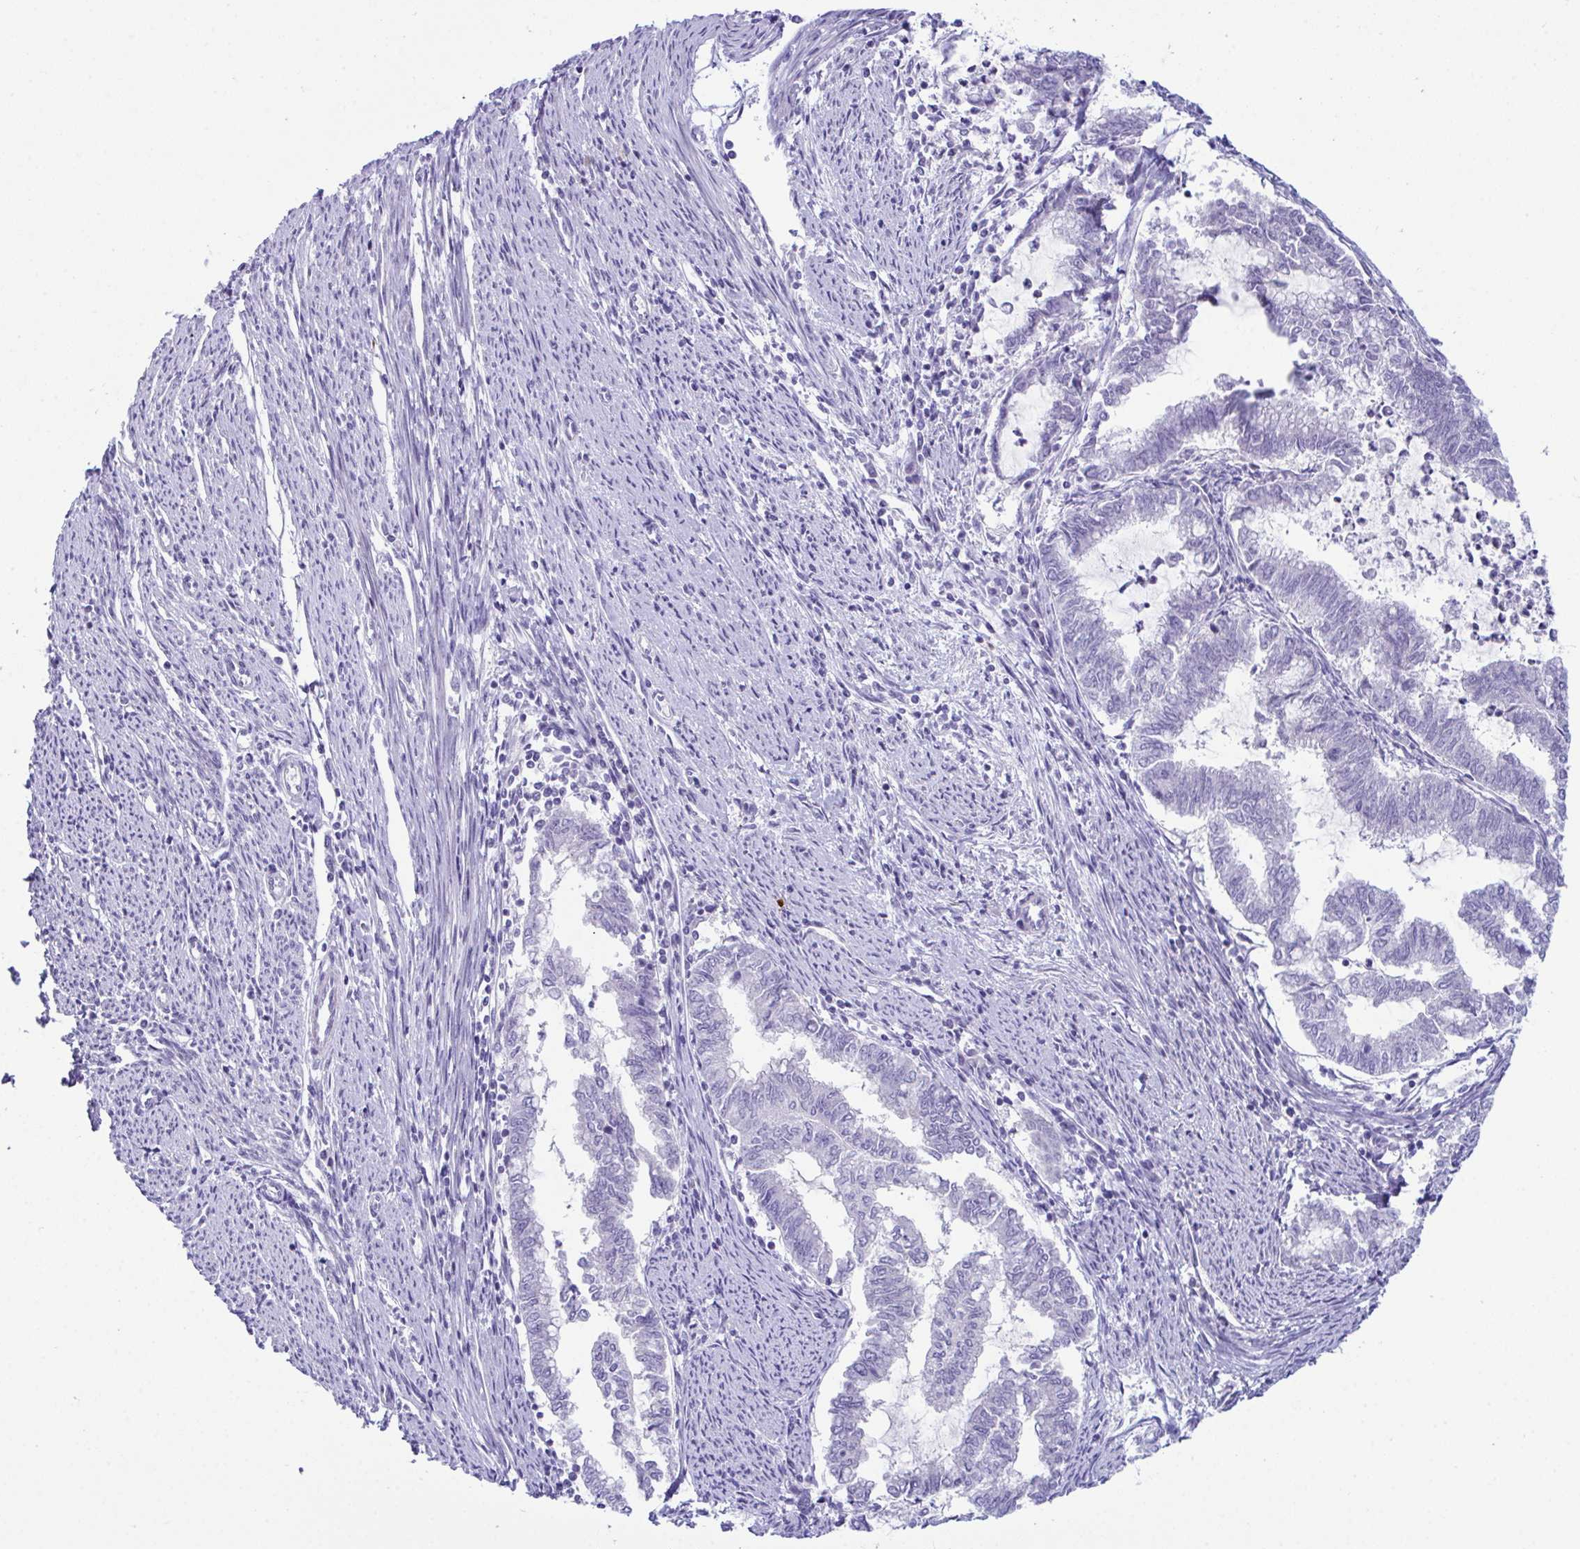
{"staining": {"intensity": "negative", "quantity": "none", "location": "none"}, "tissue": "endometrial cancer", "cell_type": "Tumor cells", "image_type": "cancer", "snomed": [{"axis": "morphology", "description": "Adenocarcinoma, NOS"}, {"axis": "topography", "description": "Endometrium"}], "caption": "Immunohistochemical staining of human adenocarcinoma (endometrial) displays no significant expression in tumor cells.", "gene": "USP35", "patient": {"sex": "female", "age": 79}}